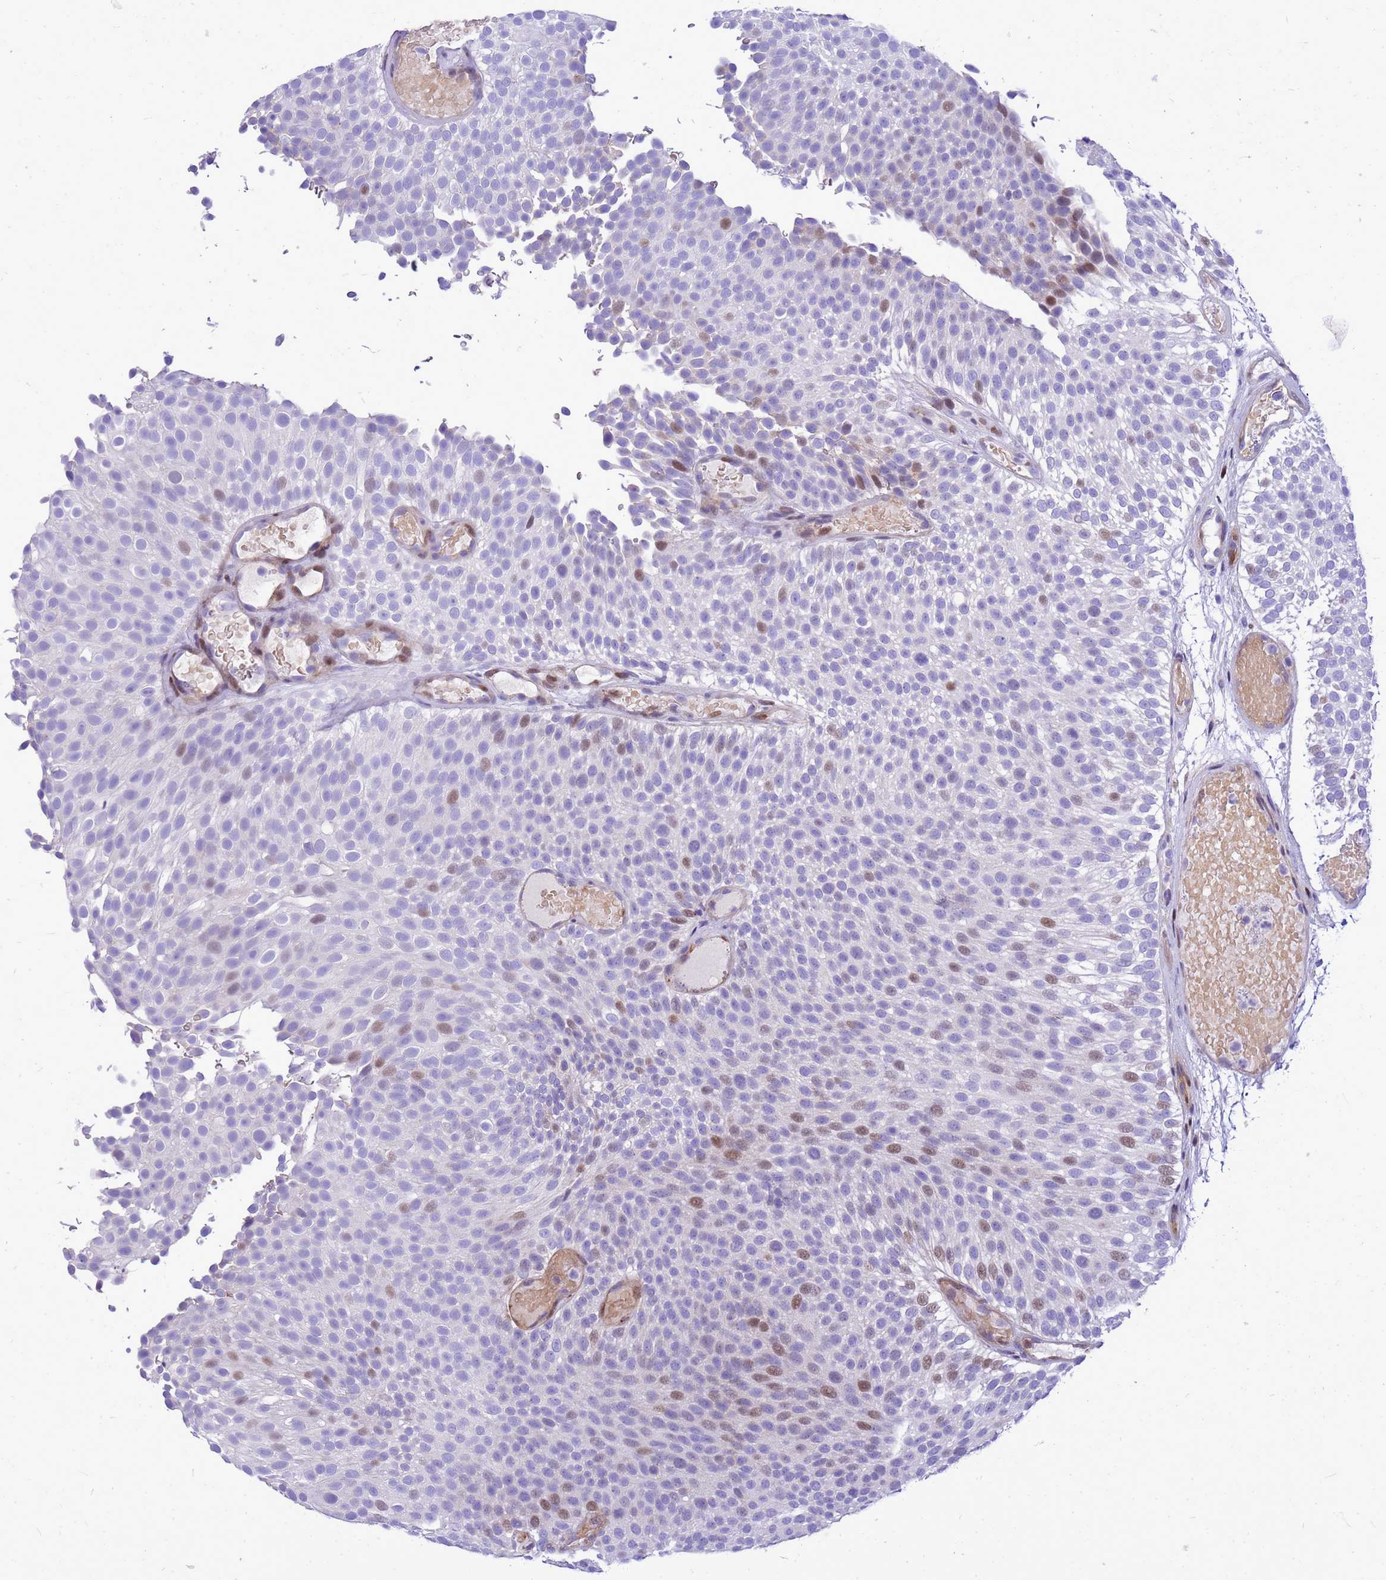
{"staining": {"intensity": "moderate", "quantity": "<25%", "location": "nuclear"}, "tissue": "urothelial cancer", "cell_type": "Tumor cells", "image_type": "cancer", "snomed": [{"axis": "morphology", "description": "Urothelial carcinoma, Low grade"}, {"axis": "topography", "description": "Urinary bladder"}], "caption": "Immunohistochemical staining of low-grade urothelial carcinoma shows low levels of moderate nuclear expression in about <25% of tumor cells.", "gene": "ADAMTS7", "patient": {"sex": "male", "age": 78}}